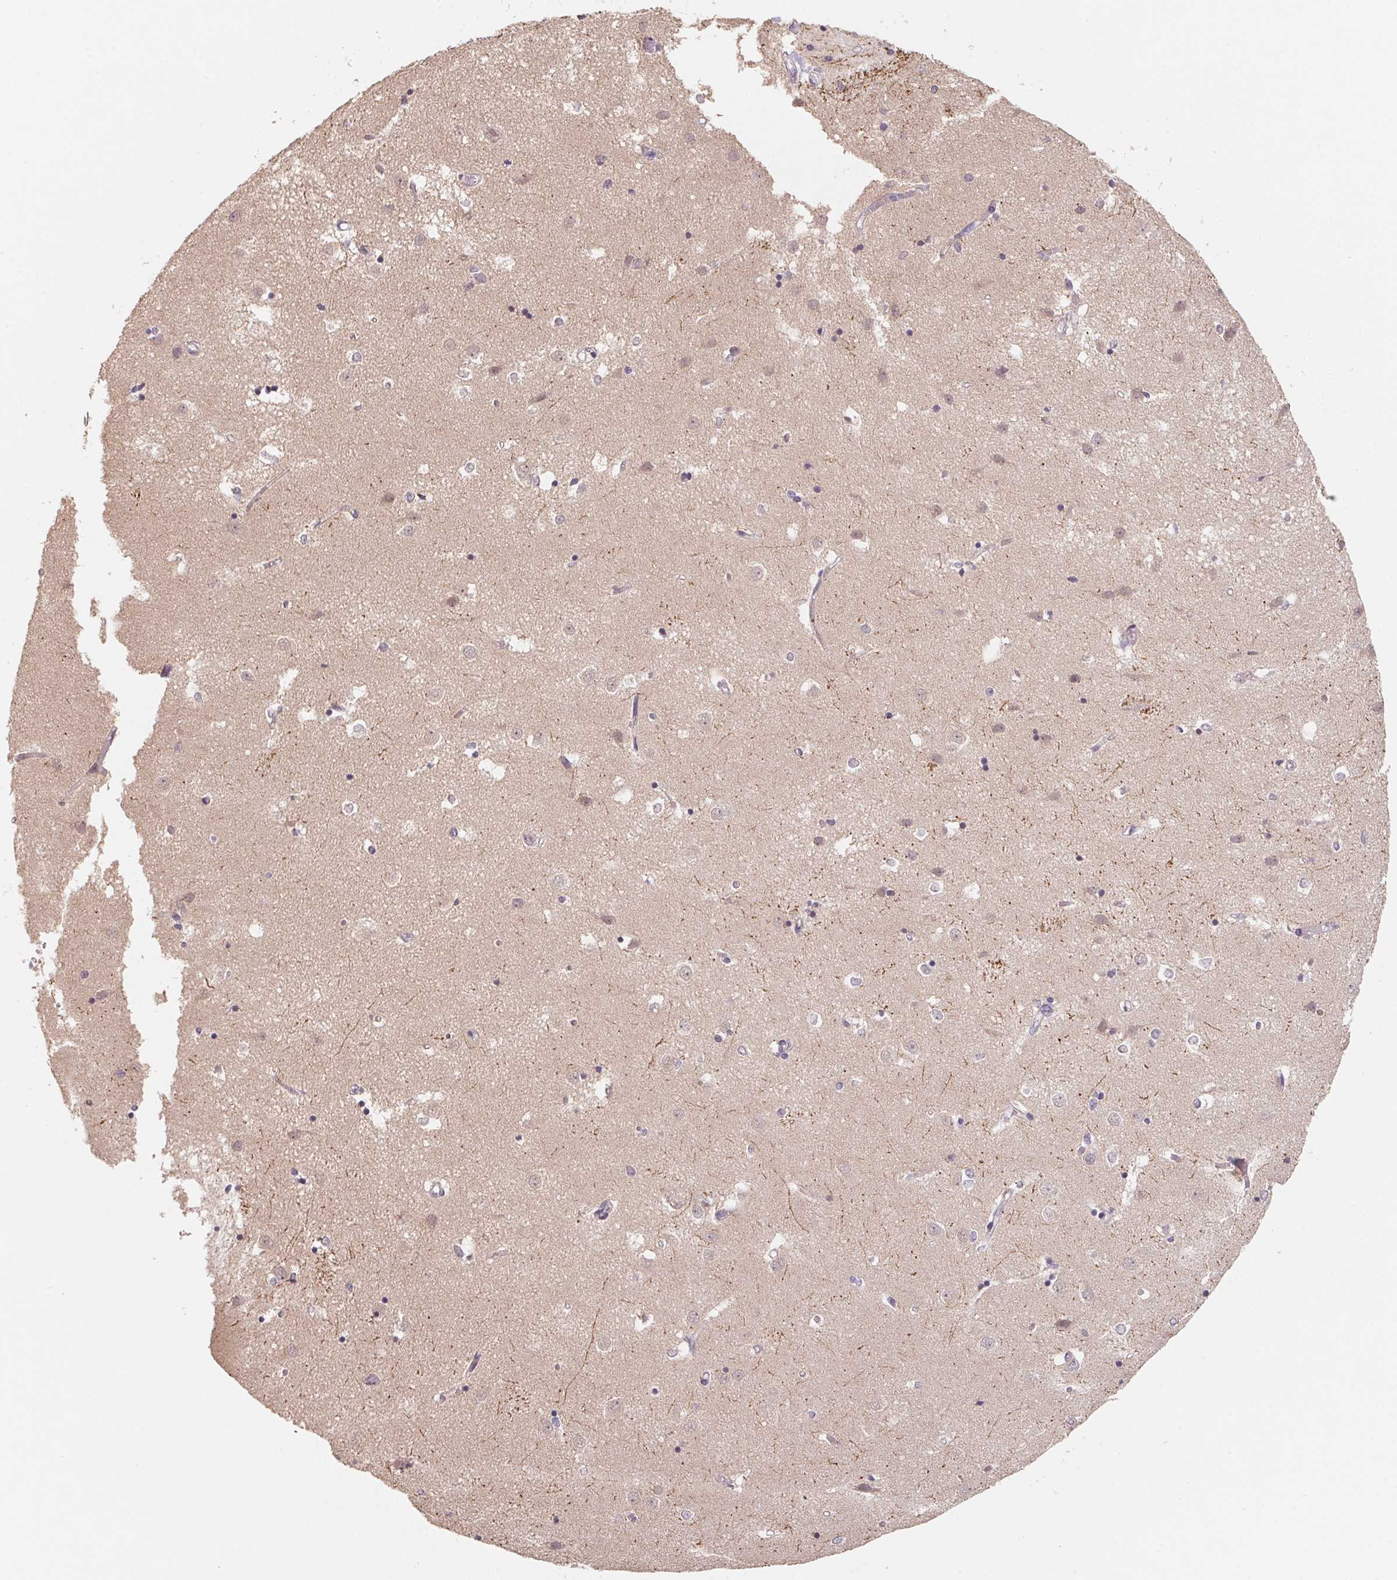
{"staining": {"intensity": "negative", "quantity": "none", "location": "none"}, "tissue": "caudate", "cell_type": "Glial cells", "image_type": "normal", "snomed": [{"axis": "morphology", "description": "Normal tissue, NOS"}, {"axis": "topography", "description": "Lateral ventricle wall"}], "caption": "An immunohistochemistry micrograph of unremarkable caudate is shown. There is no staining in glial cells of caudate.", "gene": "KIFC1", "patient": {"sex": "male", "age": 54}}